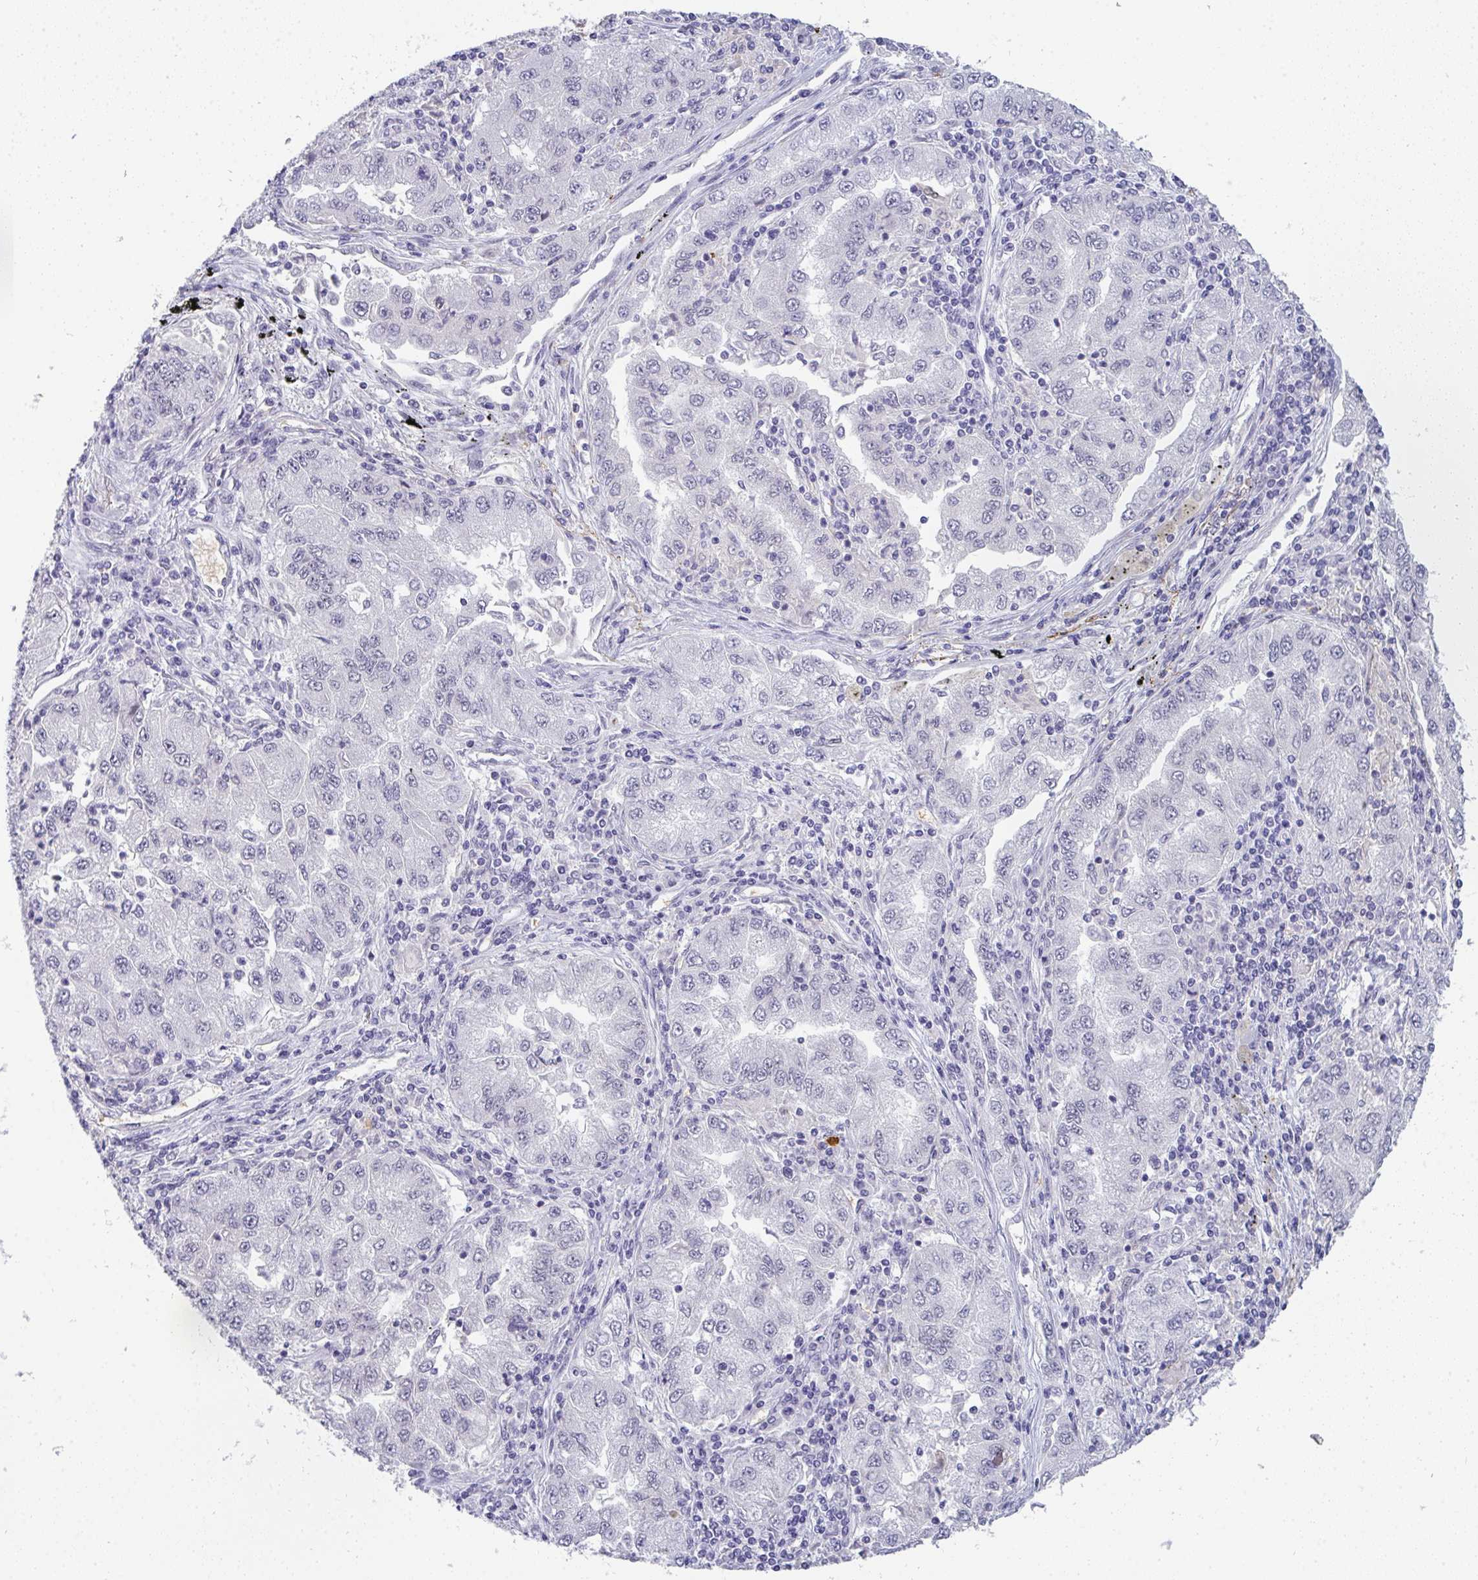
{"staining": {"intensity": "negative", "quantity": "none", "location": "none"}, "tissue": "lung cancer", "cell_type": "Tumor cells", "image_type": "cancer", "snomed": [{"axis": "morphology", "description": "Adenocarcinoma, NOS"}, {"axis": "morphology", "description": "Adenocarcinoma primary or metastatic"}, {"axis": "topography", "description": "Lung"}], "caption": "This is a image of immunohistochemistry (IHC) staining of lung cancer (adenocarcinoma primary or metastatic), which shows no expression in tumor cells. (Stains: DAB (3,3'-diaminobenzidine) immunohistochemistry with hematoxylin counter stain, Microscopy: brightfield microscopy at high magnification).", "gene": "TNMD", "patient": {"sex": "male", "age": 74}}